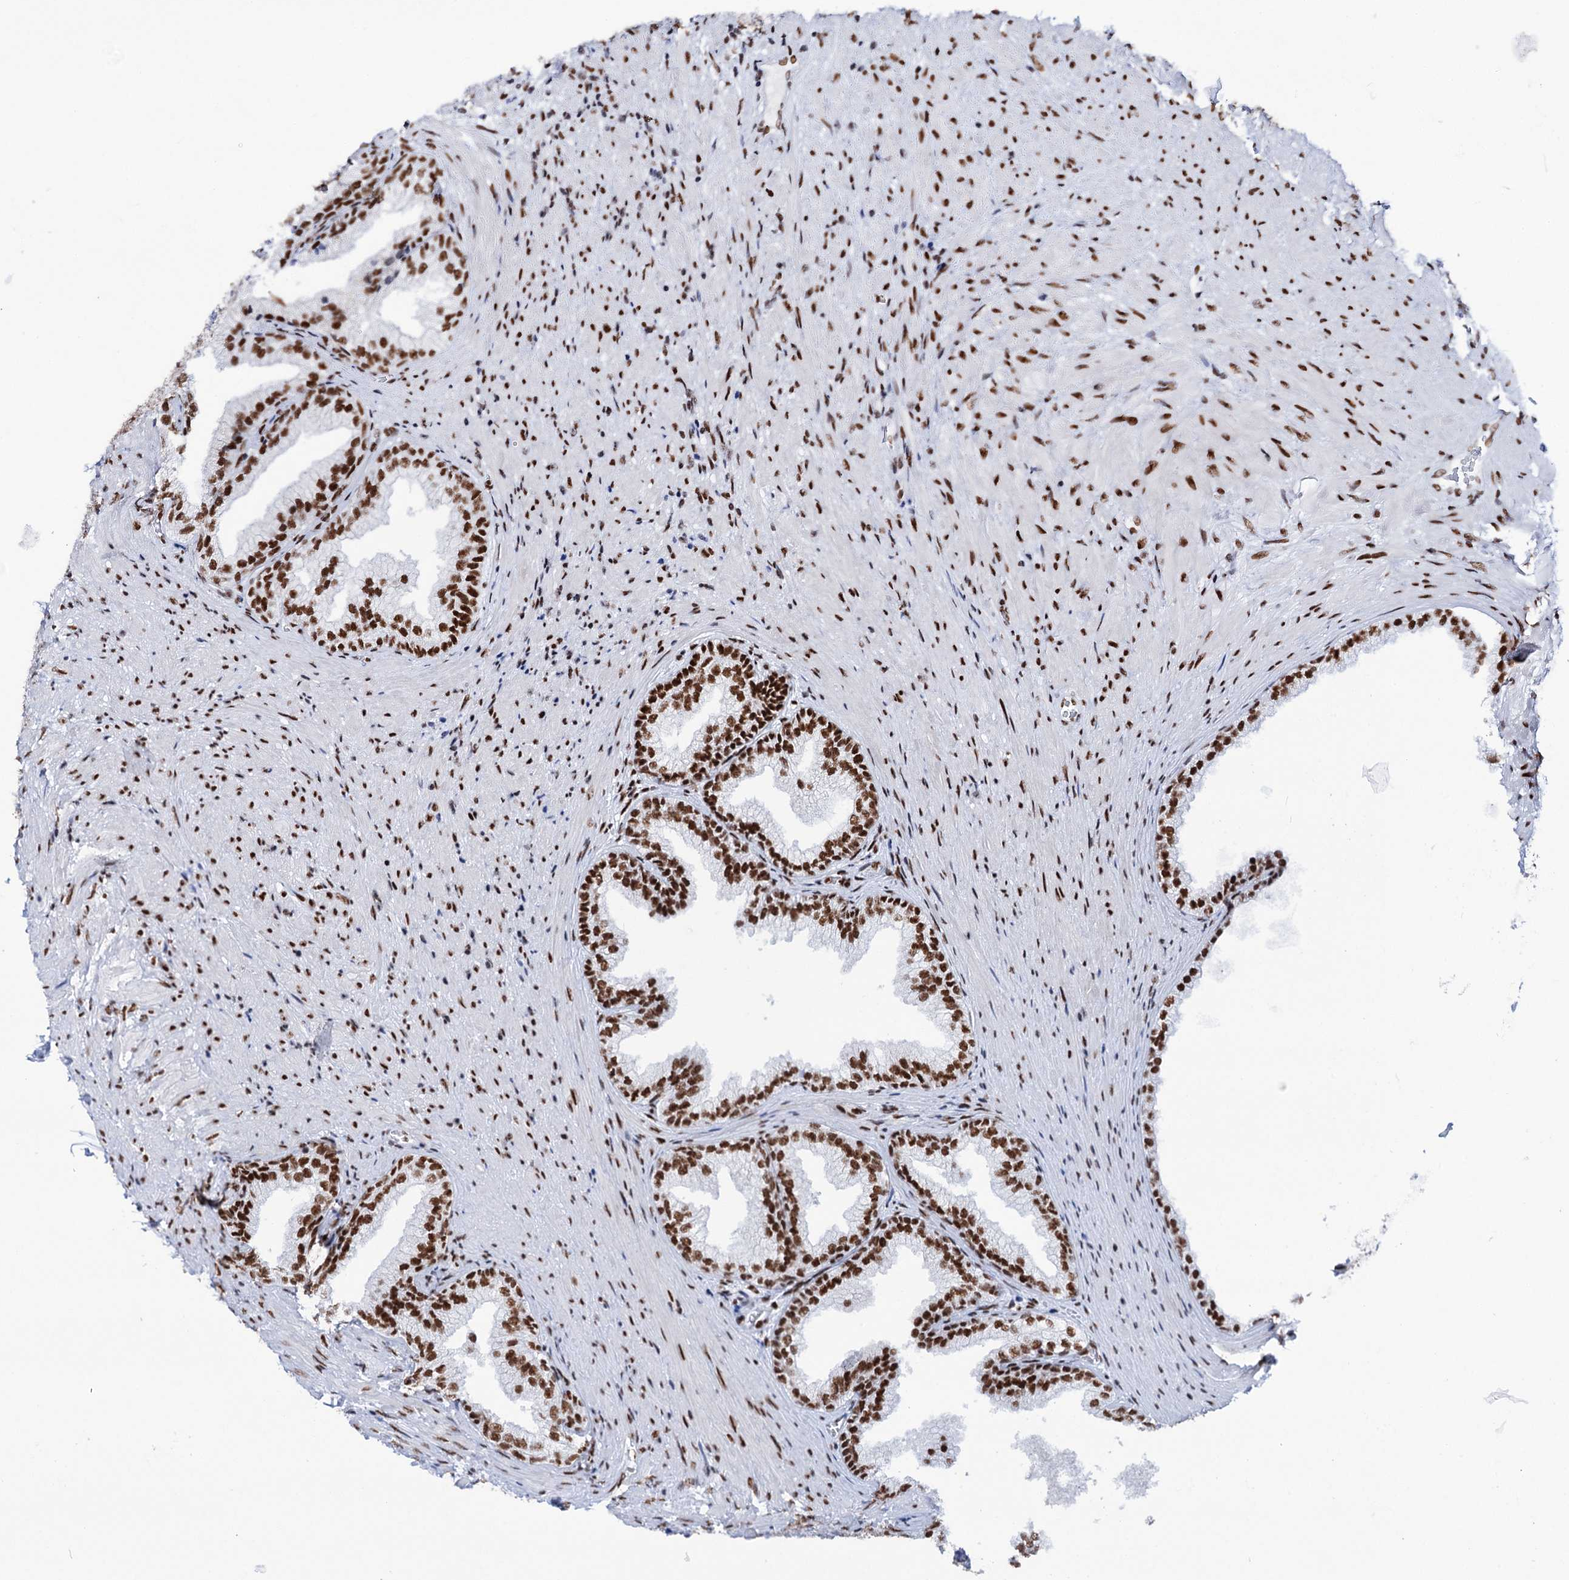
{"staining": {"intensity": "strong", "quantity": ">75%", "location": "nuclear"}, "tissue": "prostate", "cell_type": "Glandular cells", "image_type": "normal", "snomed": [{"axis": "morphology", "description": "Normal tissue, NOS"}, {"axis": "topography", "description": "Prostate"}], "caption": "Brown immunohistochemical staining in normal prostate exhibits strong nuclear positivity in about >75% of glandular cells.", "gene": "MATR3", "patient": {"sex": "male", "age": 76}}